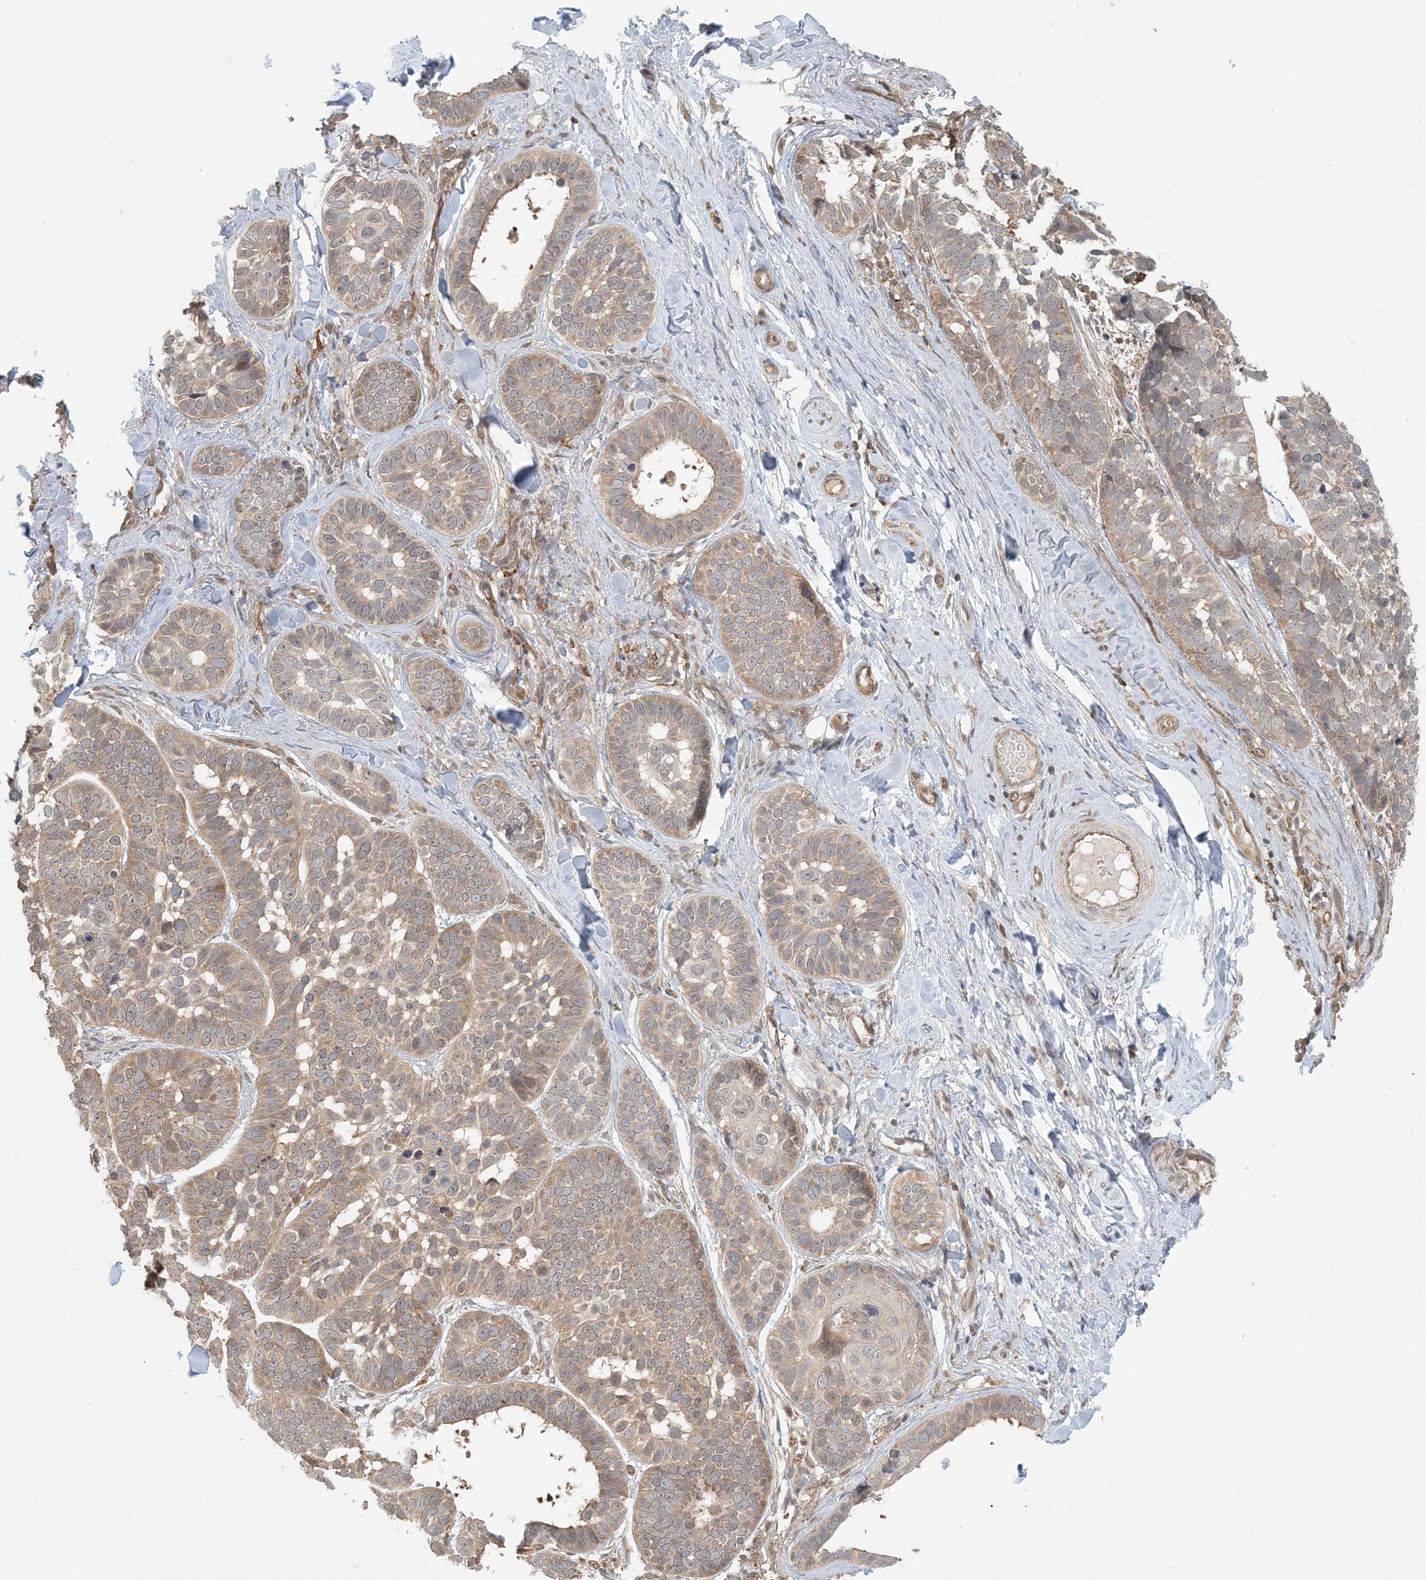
{"staining": {"intensity": "moderate", "quantity": ">75%", "location": "cytoplasmic/membranous"}, "tissue": "skin cancer", "cell_type": "Tumor cells", "image_type": "cancer", "snomed": [{"axis": "morphology", "description": "Basal cell carcinoma"}, {"axis": "topography", "description": "Skin"}], "caption": "Immunohistochemistry (DAB) staining of human skin cancer shows moderate cytoplasmic/membranous protein expression in about >75% of tumor cells.", "gene": "OBI1", "patient": {"sex": "male", "age": 62}}